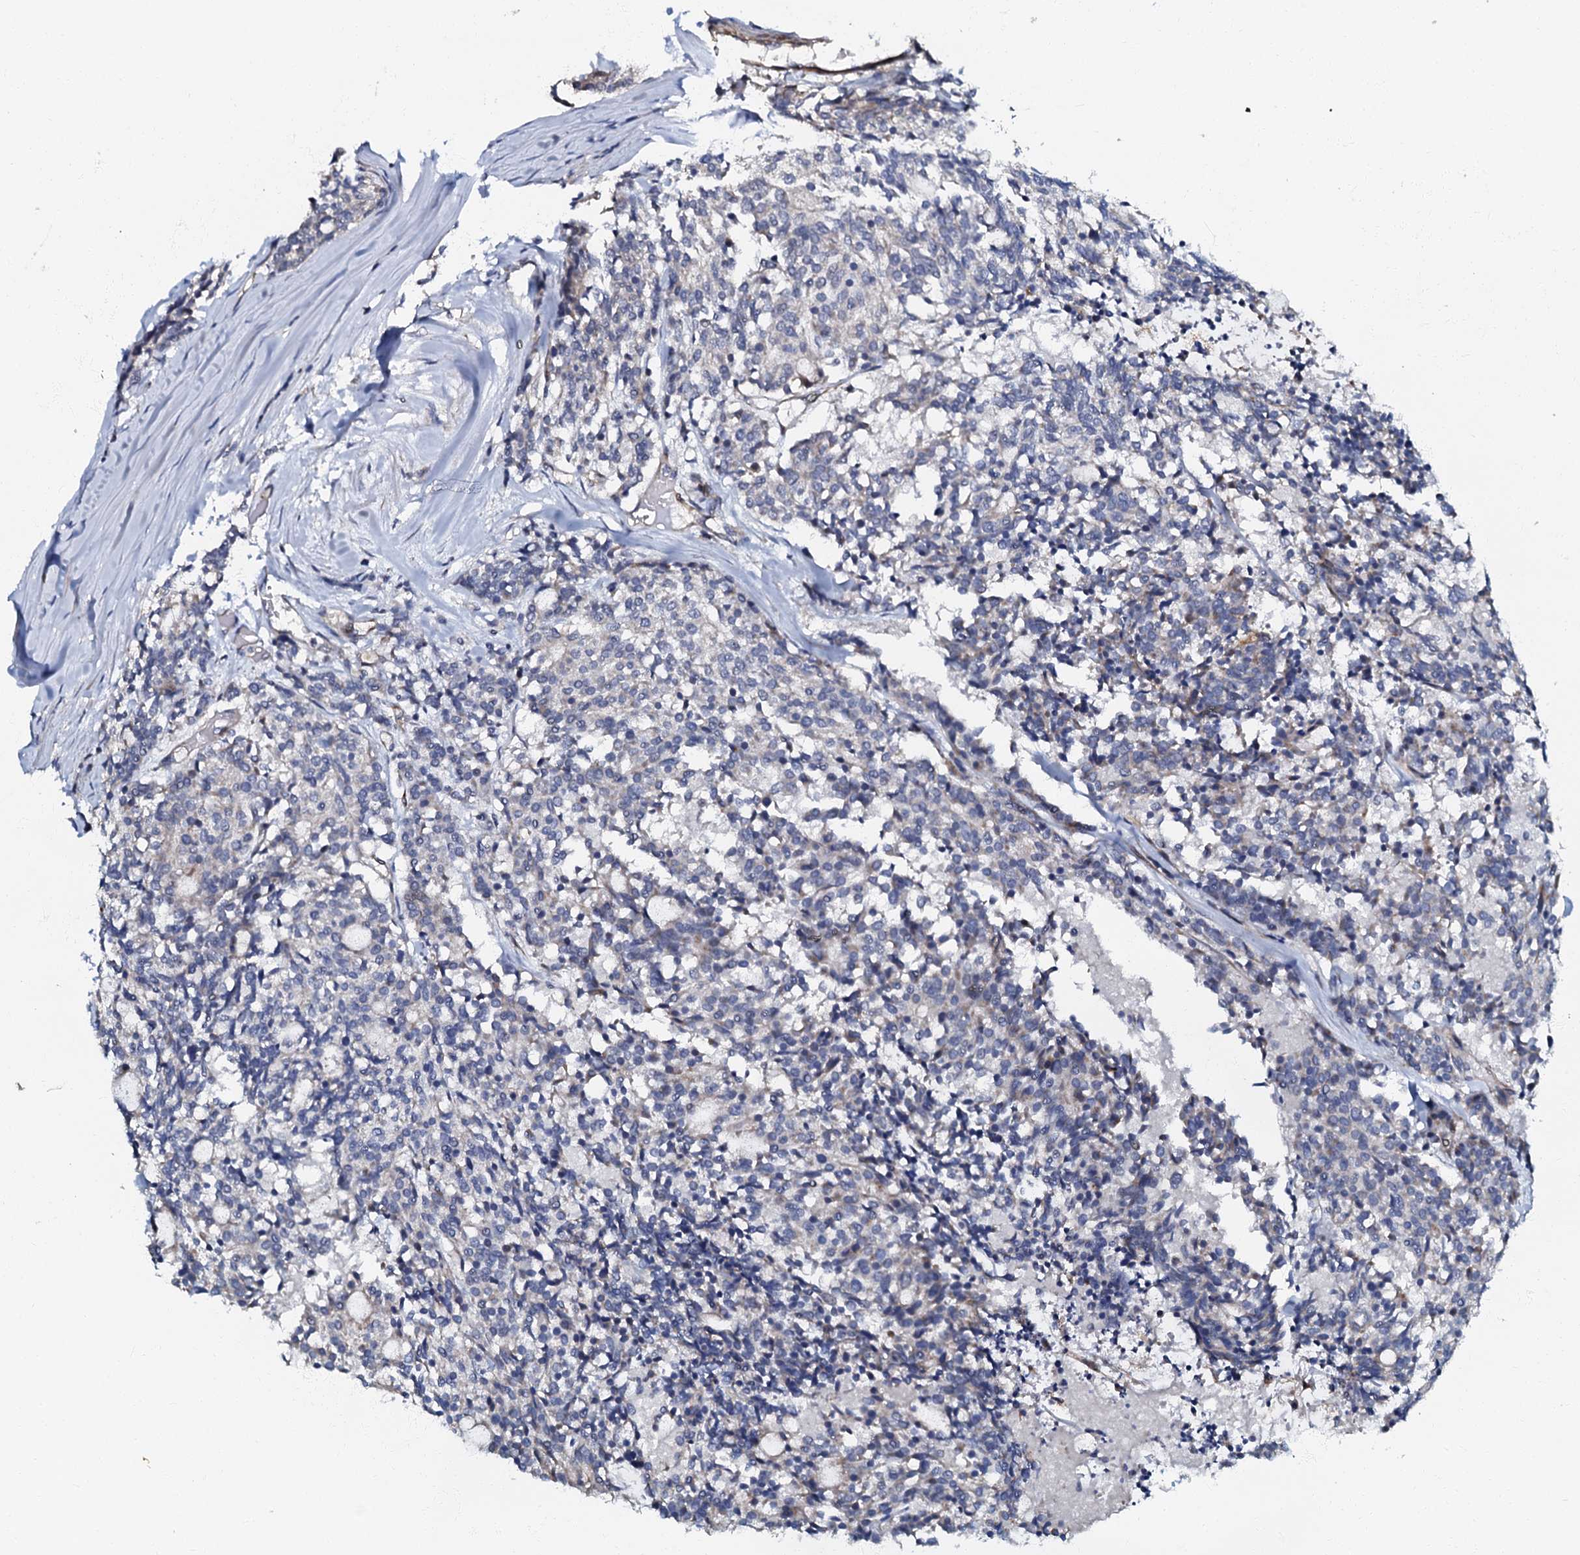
{"staining": {"intensity": "negative", "quantity": "none", "location": "none"}, "tissue": "carcinoid", "cell_type": "Tumor cells", "image_type": "cancer", "snomed": [{"axis": "morphology", "description": "Carcinoid, malignant, NOS"}, {"axis": "topography", "description": "Pancreas"}], "caption": "An IHC histopathology image of malignant carcinoid is shown. There is no staining in tumor cells of malignant carcinoid.", "gene": "OLAH", "patient": {"sex": "female", "age": 54}}